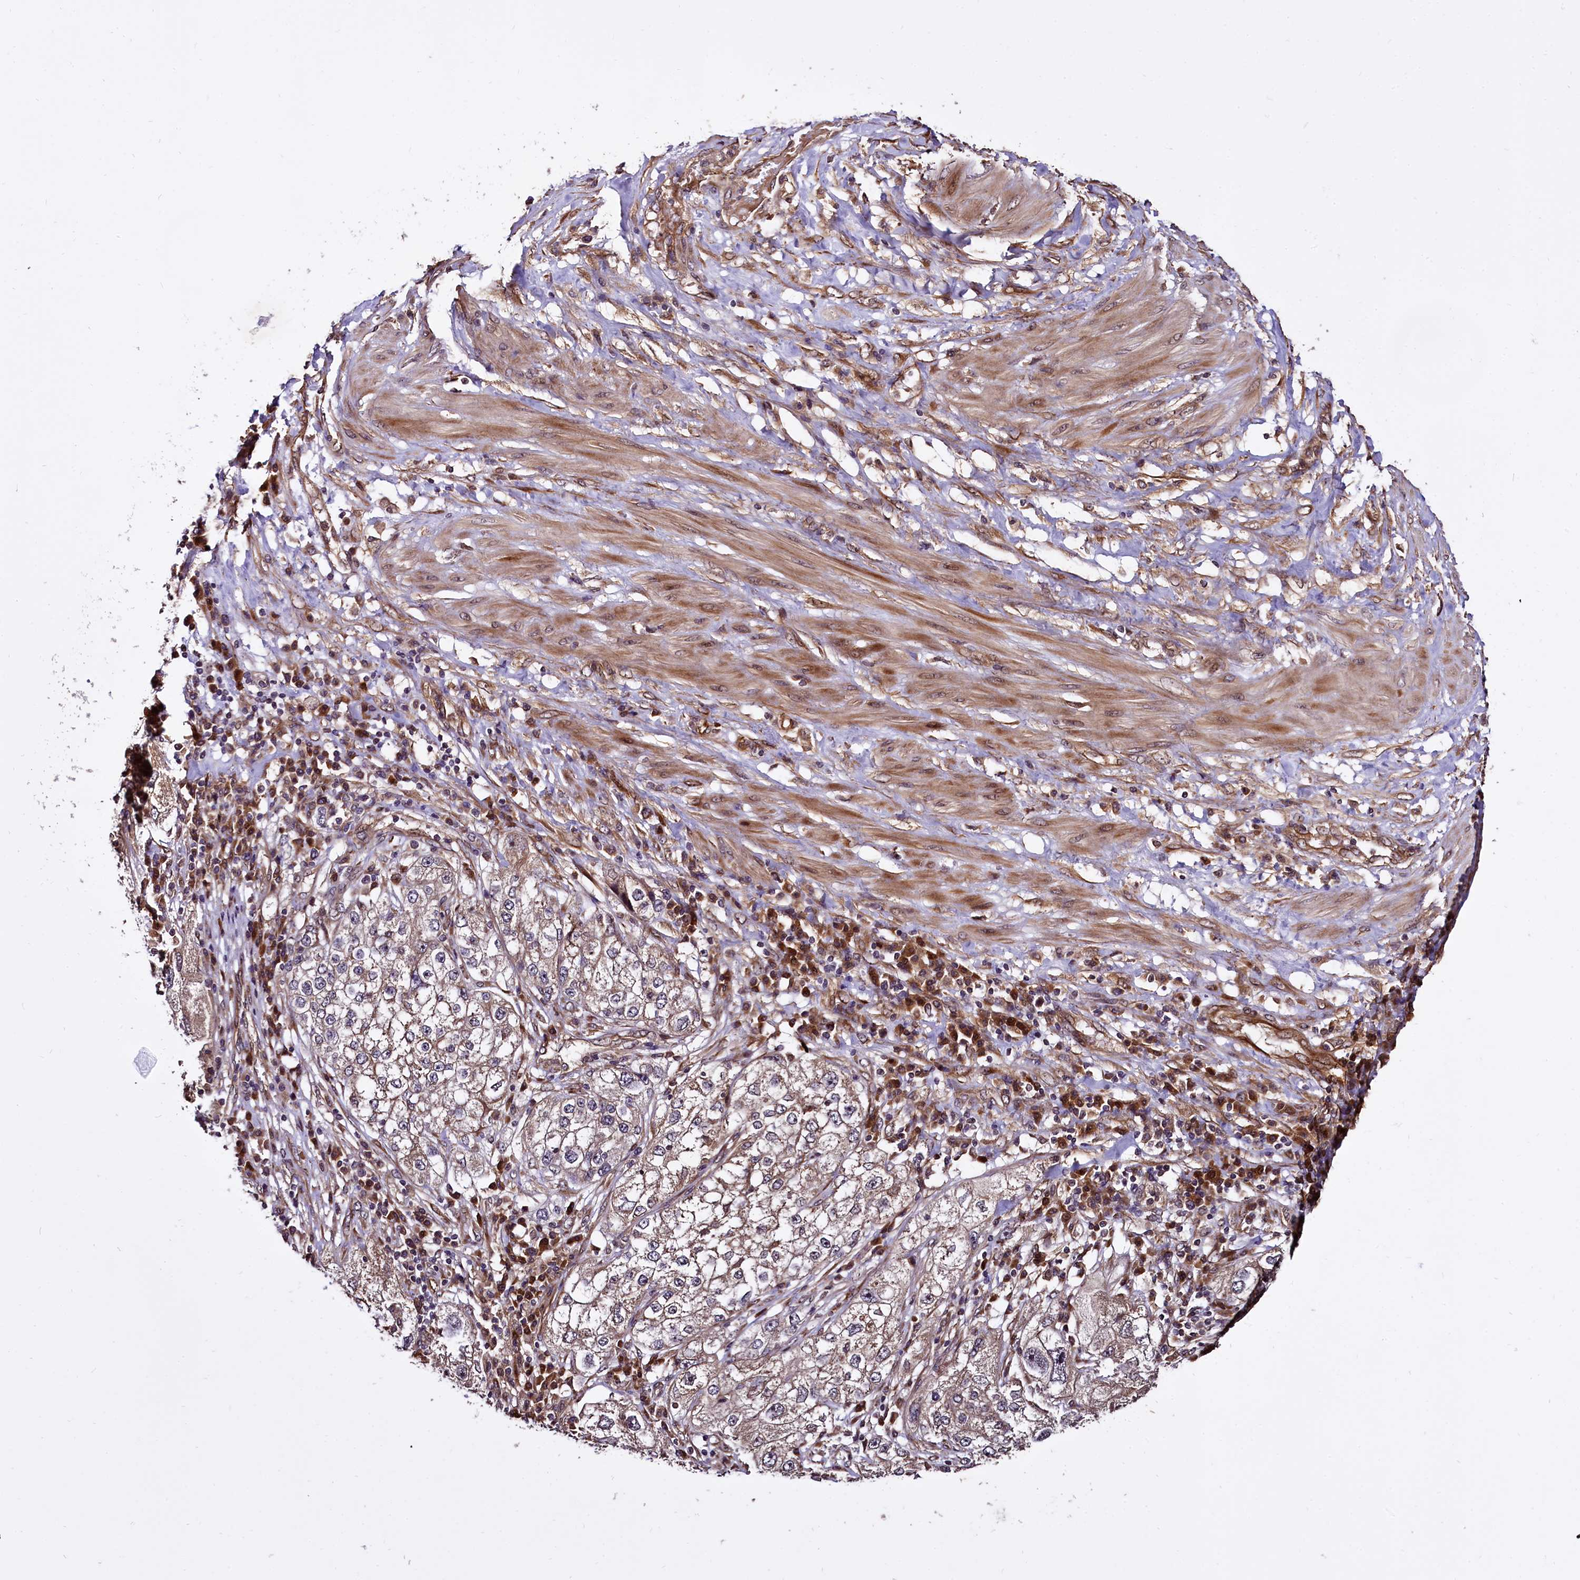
{"staining": {"intensity": "weak", "quantity": ">75%", "location": "cytoplasmic/membranous"}, "tissue": "endometrial cancer", "cell_type": "Tumor cells", "image_type": "cancer", "snomed": [{"axis": "morphology", "description": "Adenocarcinoma, NOS"}, {"axis": "topography", "description": "Endometrium"}], "caption": "Protein expression analysis of human endometrial adenocarcinoma reveals weak cytoplasmic/membranous staining in approximately >75% of tumor cells. The protein is stained brown, and the nuclei are stained in blue (DAB (3,3'-diaminobenzidine) IHC with brightfield microscopy, high magnification).", "gene": "TBCEL", "patient": {"sex": "female", "age": 49}}